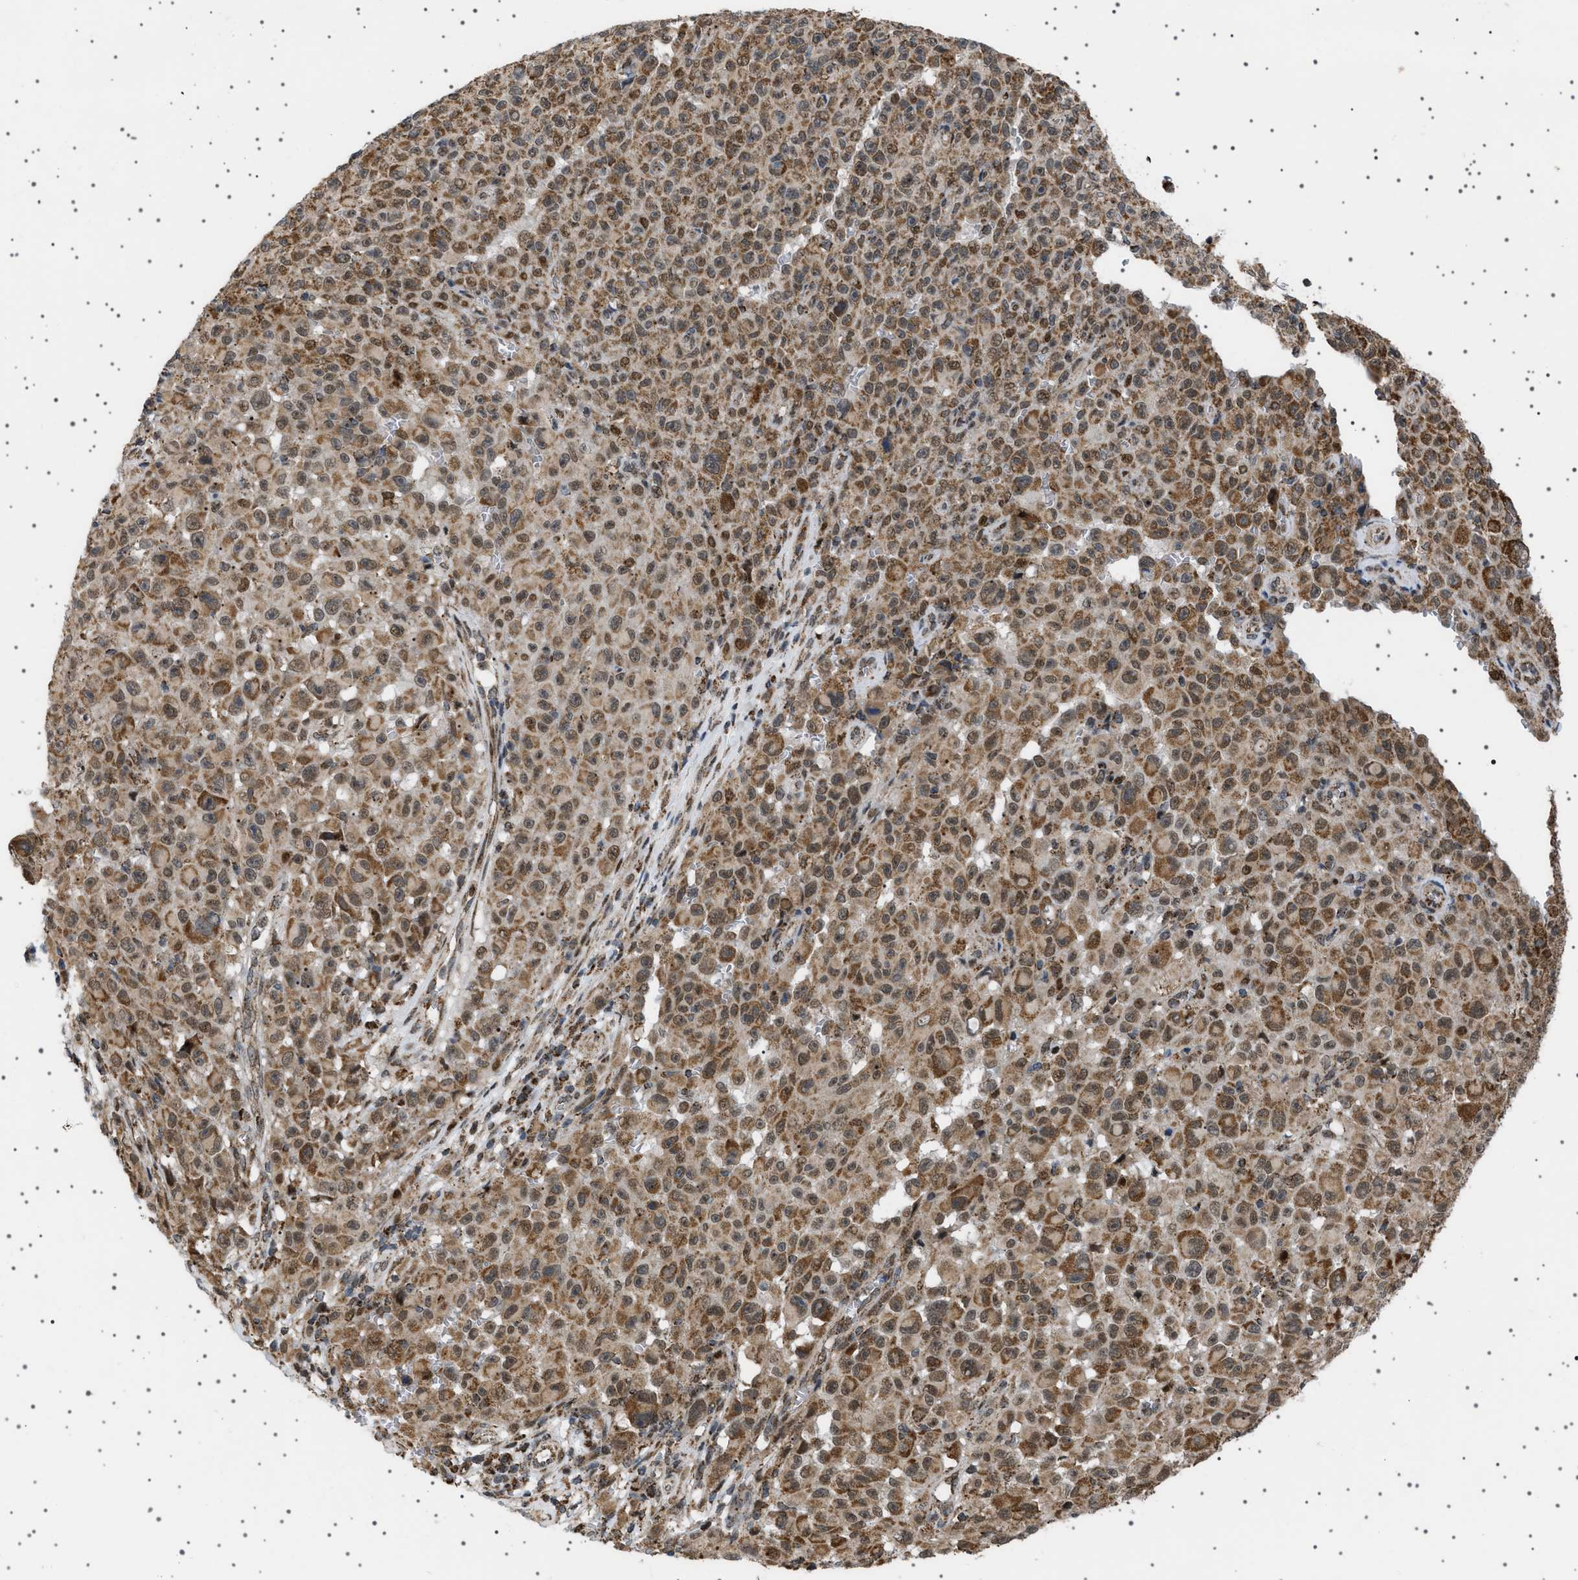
{"staining": {"intensity": "moderate", "quantity": ">75%", "location": "cytoplasmic/membranous,nuclear"}, "tissue": "melanoma", "cell_type": "Tumor cells", "image_type": "cancer", "snomed": [{"axis": "morphology", "description": "Malignant melanoma, NOS"}, {"axis": "topography", "description": "Skin"}], "caption": "Immunohistochemical staining of human malignant melanoma reveals medium levels of moderate cytoplasmic/membranous and nuclear staining in approximately >75% of tumor cells.", "gene": "MELK", "patient": {"sex": "female", "age": 82}}